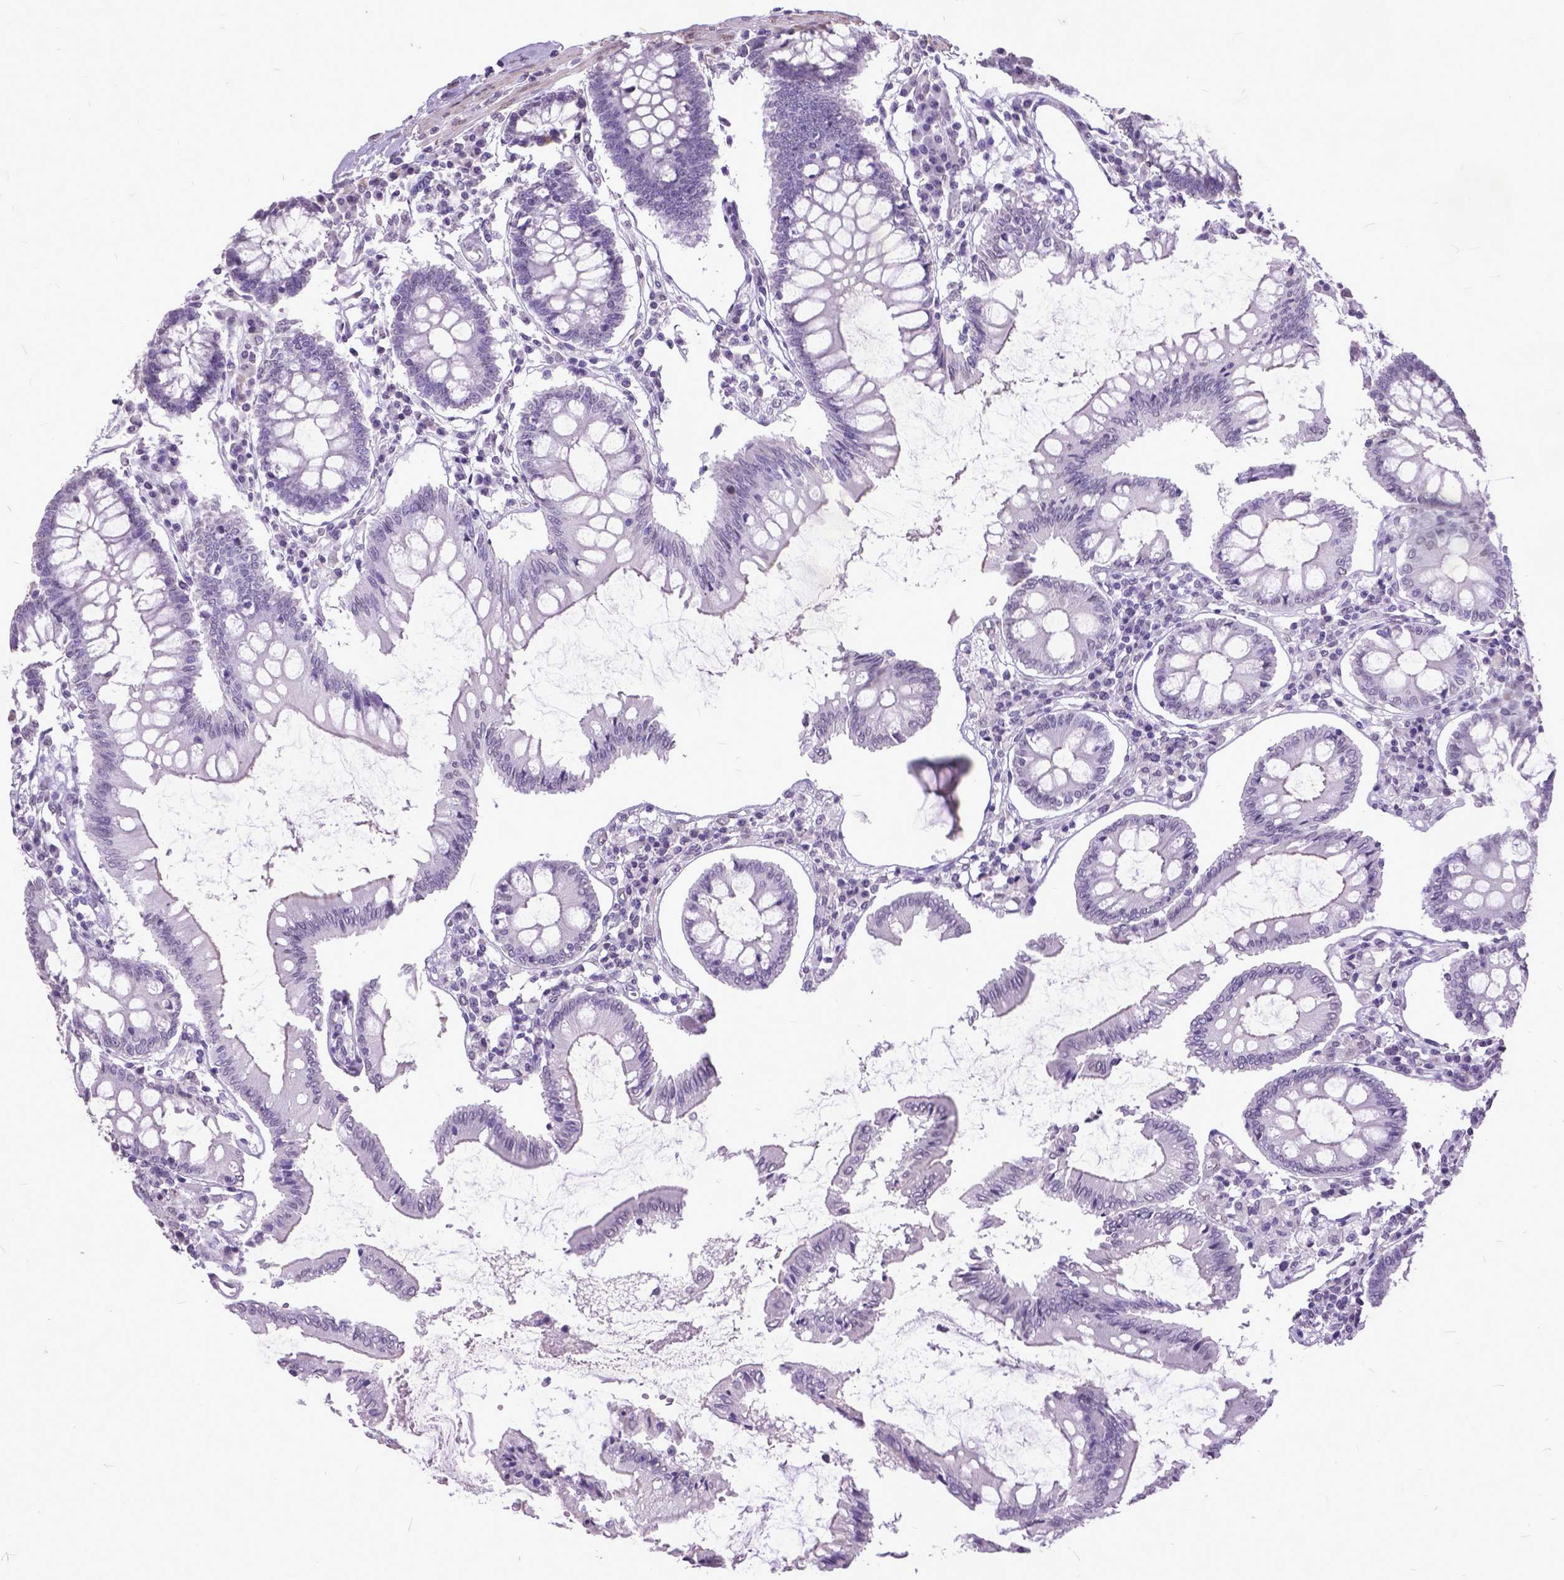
{"staining": {"intensity": "negative", "quantity": "none", "location": "none"}, "tissue": "colon", "cell_type": "Endothelial cells", "image_type": "normal", "snomed": [{"axis": "morphology", "description": "Normal tissue, NOS"}, {"axis": "morphology", "description": "Adenocarcinoma, NOS"}, {"axis": "topography", "description": "Colon"}], "caption": "IHC image of unremarkable human colon stained for a protein (brown), which exhibits no expression in endothelial cells.", "gene": "MARCHF10", "patient": {"sex": "male", "age": 83}}